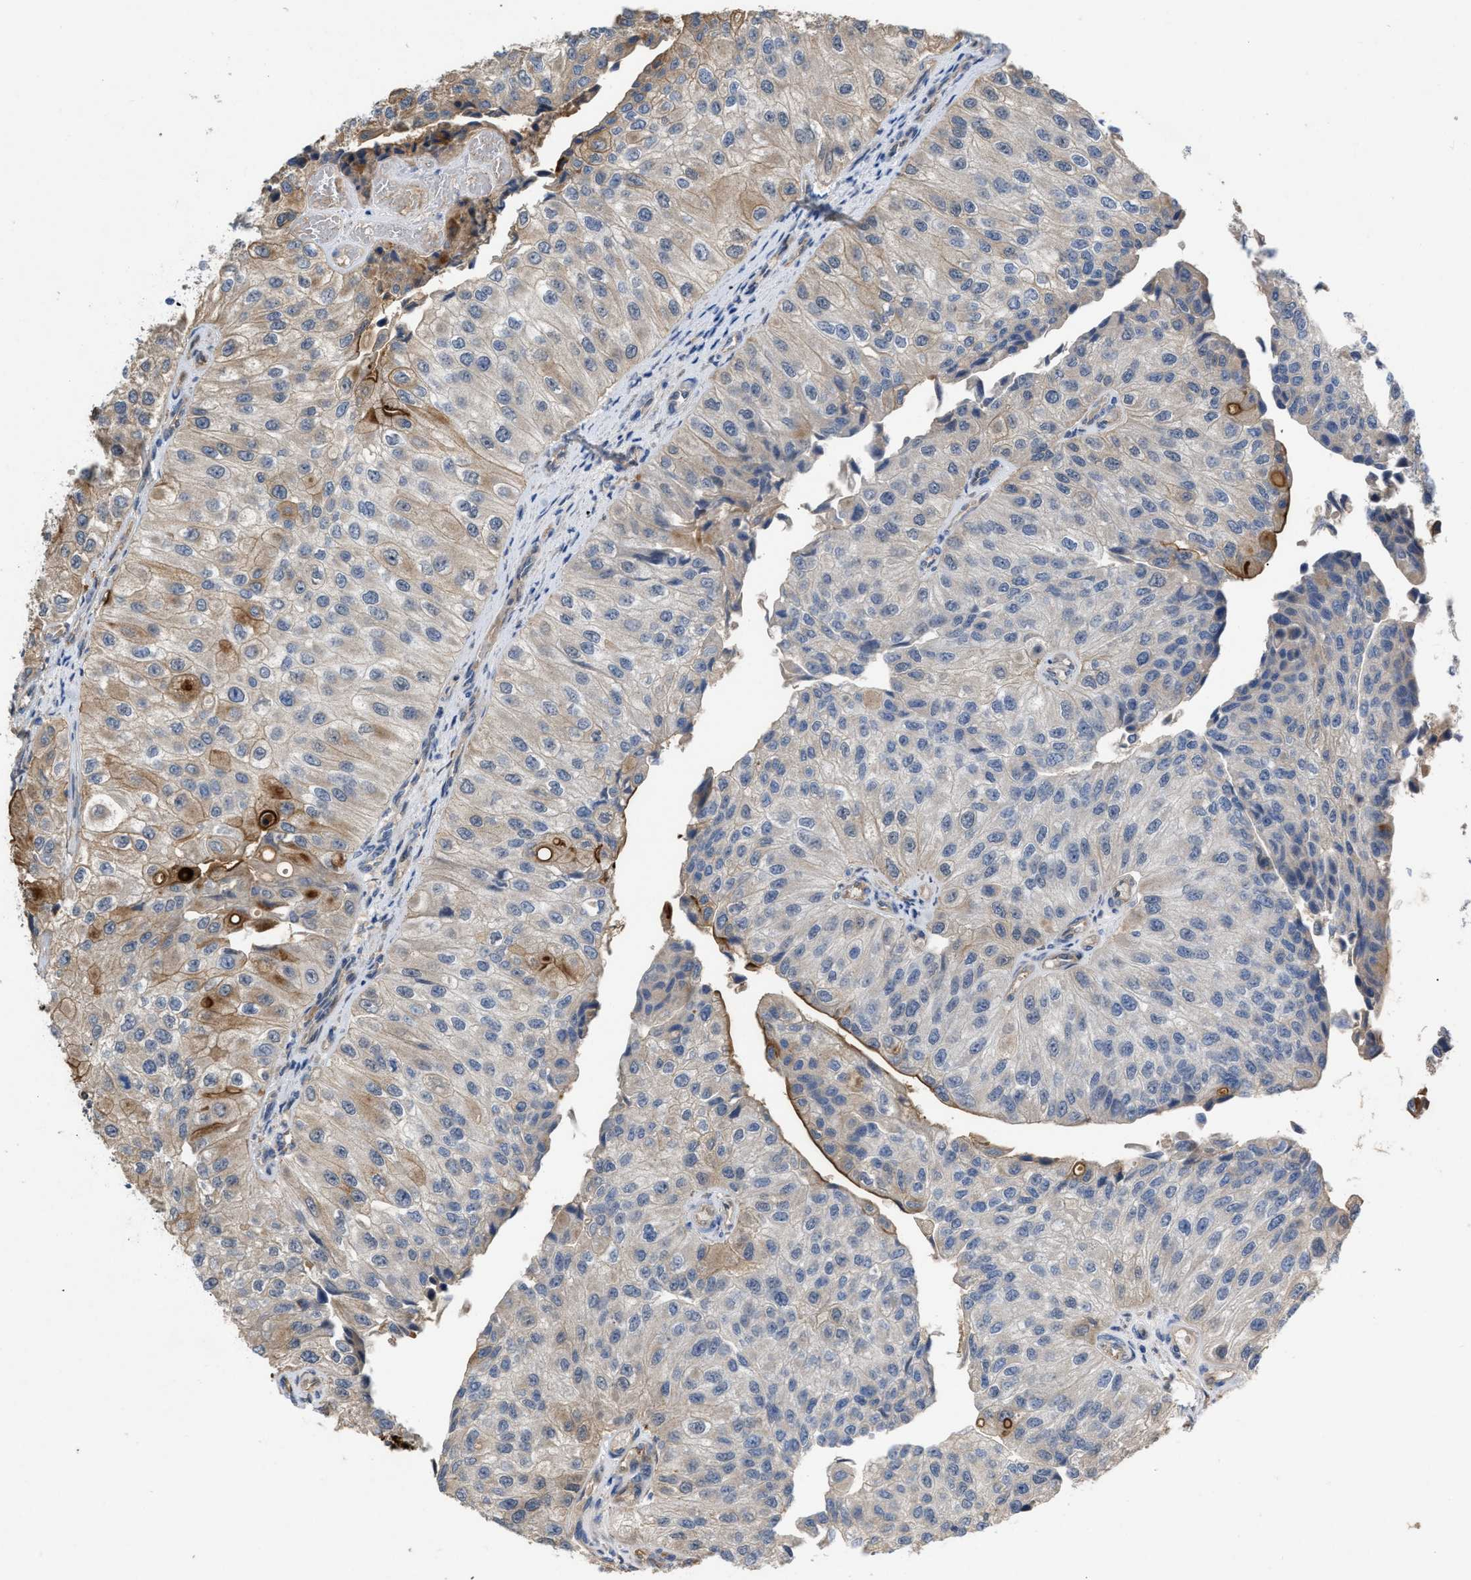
{"staining": {"intensity": "moderate", "quantity": "<25%", "location": "cytoplasmic/membranous"}, "tissue": "urothelial cancer", "cell_type": "Tumor cells", "image_type": "cancer", "snomed": [{"axis": "morphology", "description": "Urothelial carcinoma, High grade"}, {"axis": "topography", "description": "Kidney"}, {"axis": "topography", "description": "Urinary bladder"}], "caption": "A high-resolution image shows IHC staining of urothelial cancer, which shows moderate cytoplasmic/membranous positivity in approximately <25% of tumor cells.", "gene": "SLC4A11", "patient": {"sex": "male", "age": 77}}